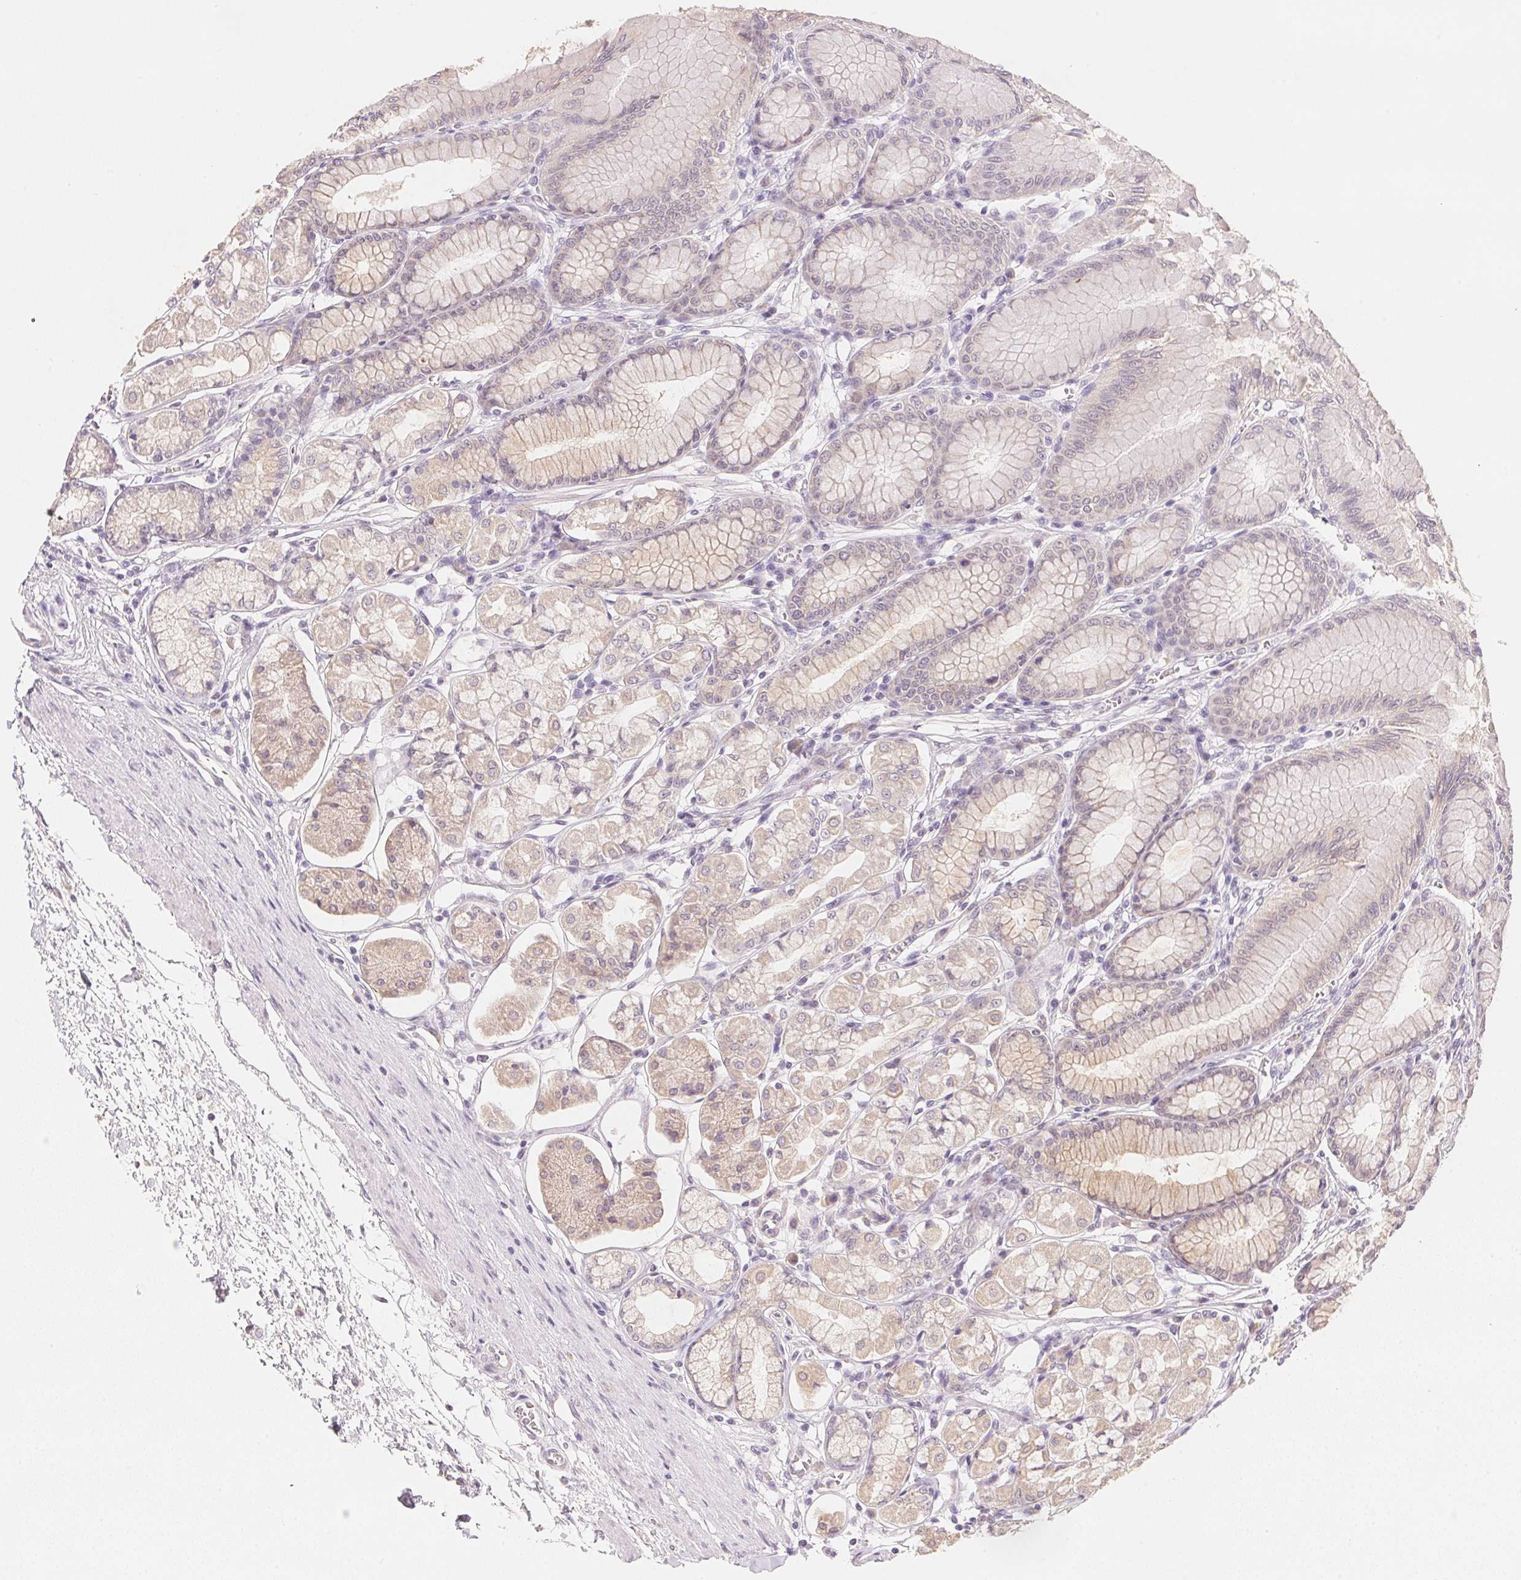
{"staining": {"intensity": "moderate", "quantity": "25%-75%", "location": "cytoplasmic/membranous"}, "tissue": "stomach", "cell_type": "Glandular cells", "image_type": "normal", "snomed": [{"axis": "morphology", "description": "Normal tissue, NOS"}, {"axis": "topography", "description": "Stomach"}, {"axis": "topography", "description": "Stomach, lower"}], "caption": "Human stomach stained with a brown dye displays moderate cytoplasmic/membranous positive positivity in about 25%-75% of glandular cells.", "gene": "DHCR24", "patient": {"sex": "male", "age": 76}}